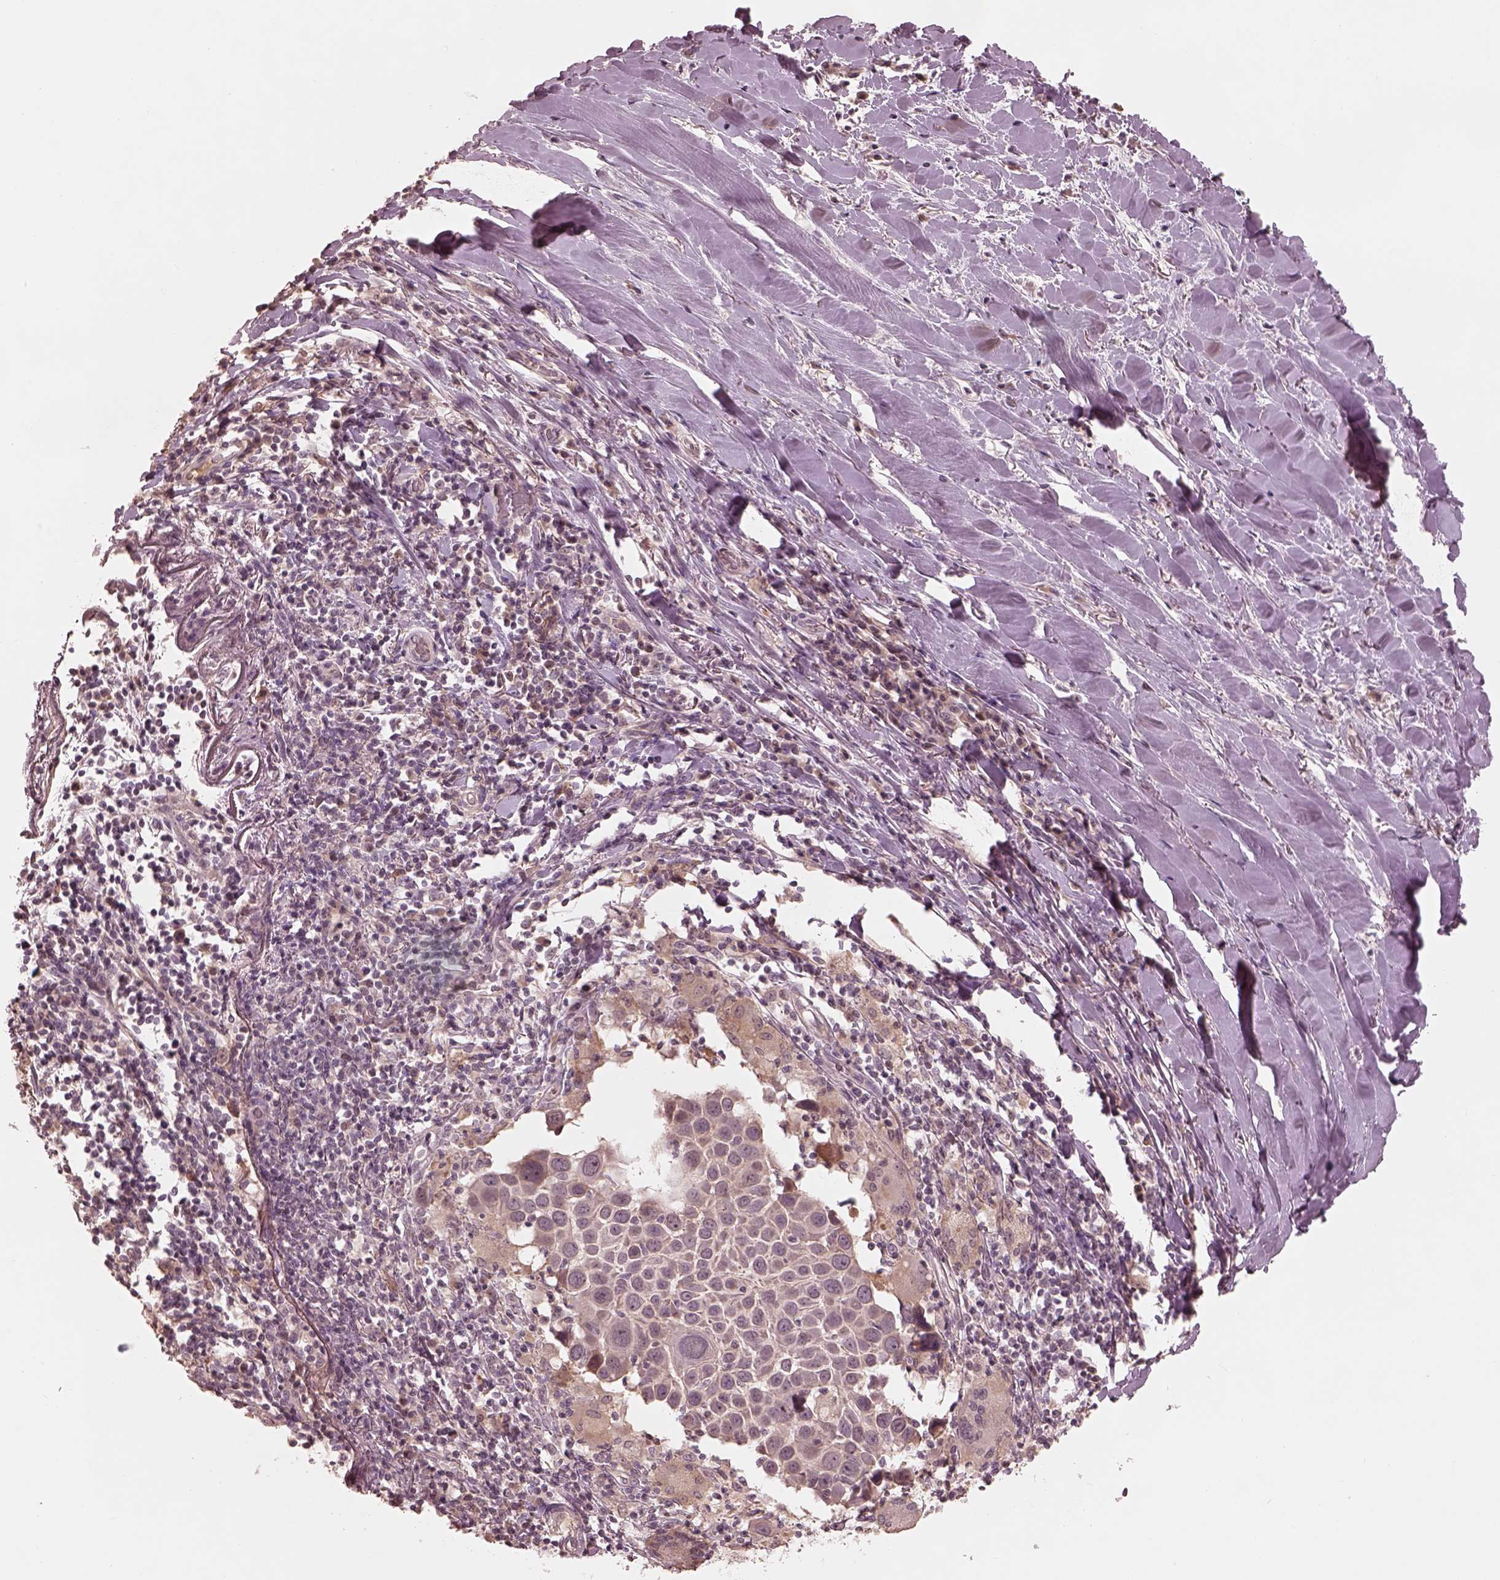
{"staining": {"intensity": "negative", "quantity": "none", "location": "none"}, "tissue": "lung cancer", "cell_type": "Tumor cells", "image_type": "cancer", "snomed": [{"axis": "morphology", "description": "Squamous cell carcinoma, NOS"}, {"axis": "topography", "description": "Lung"}], "caption": "Lung squamous cell carcinoma was stained to show a protein in brown. There is no significant expression in tumor cells.", "gene": "TF", "patient": {"sex": "male", "age": 57}}